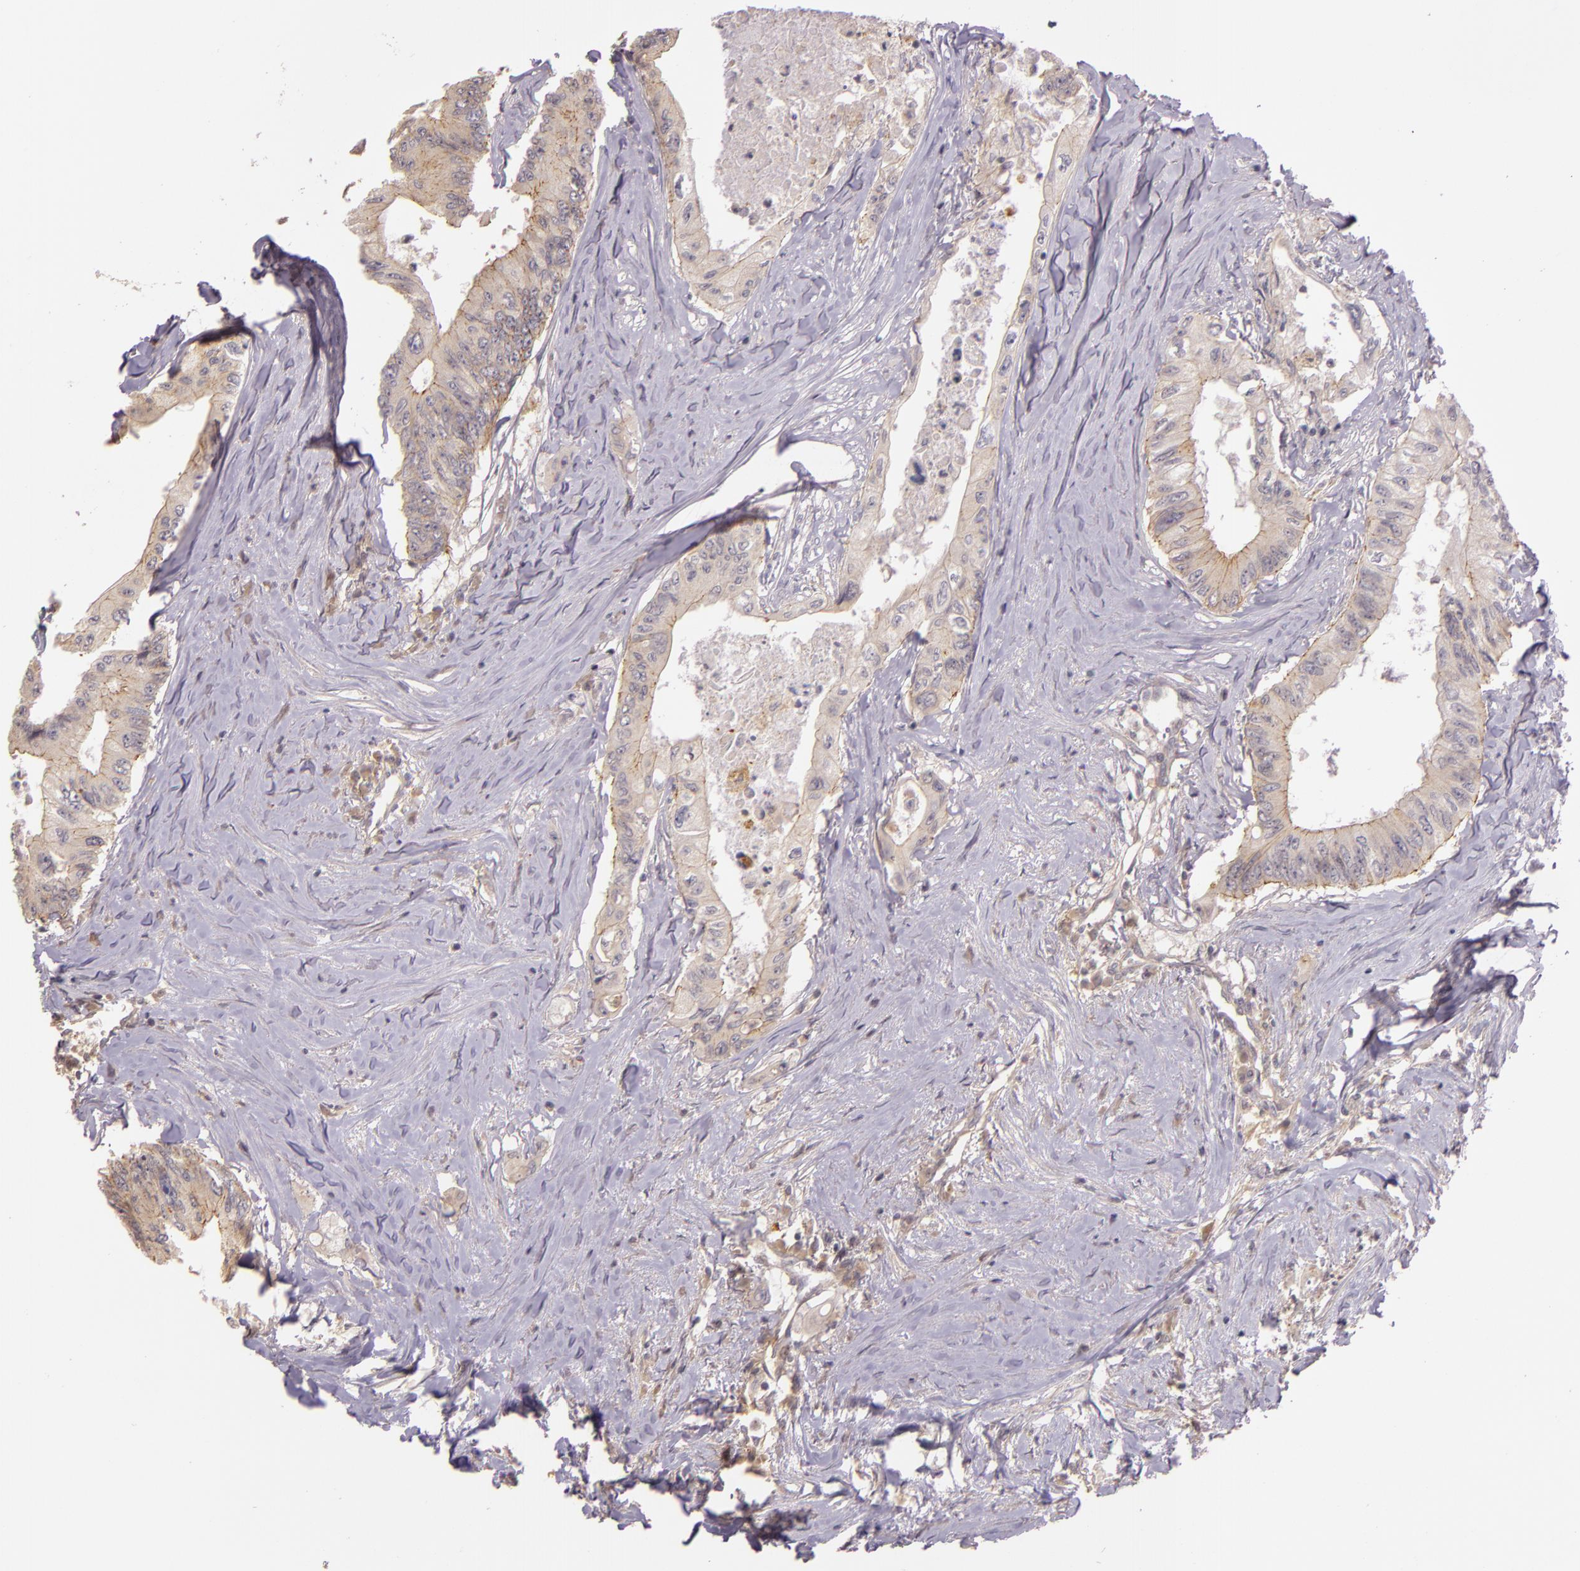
{"staining": {"intensity": "weak", "quantity": ">75%", "location": "cytoplasmic/membranous"}, "tissue": "colorectal cancer", "cell_type": "Tumor cells", "image_type": "cancer", "snomed": [{"axis": "morphology", "description": "Adenocarcinoma, NOS"}, {"axis": "topography", "description": "Colon"}], "caption": "Protein expression analysis of colorectal cancer exhibits weak cytoplasmic/membranous staining in approximately >75% of tumor cells.", "gene": "ARMH4", "patient": {"sex": "male", "age": 65}}